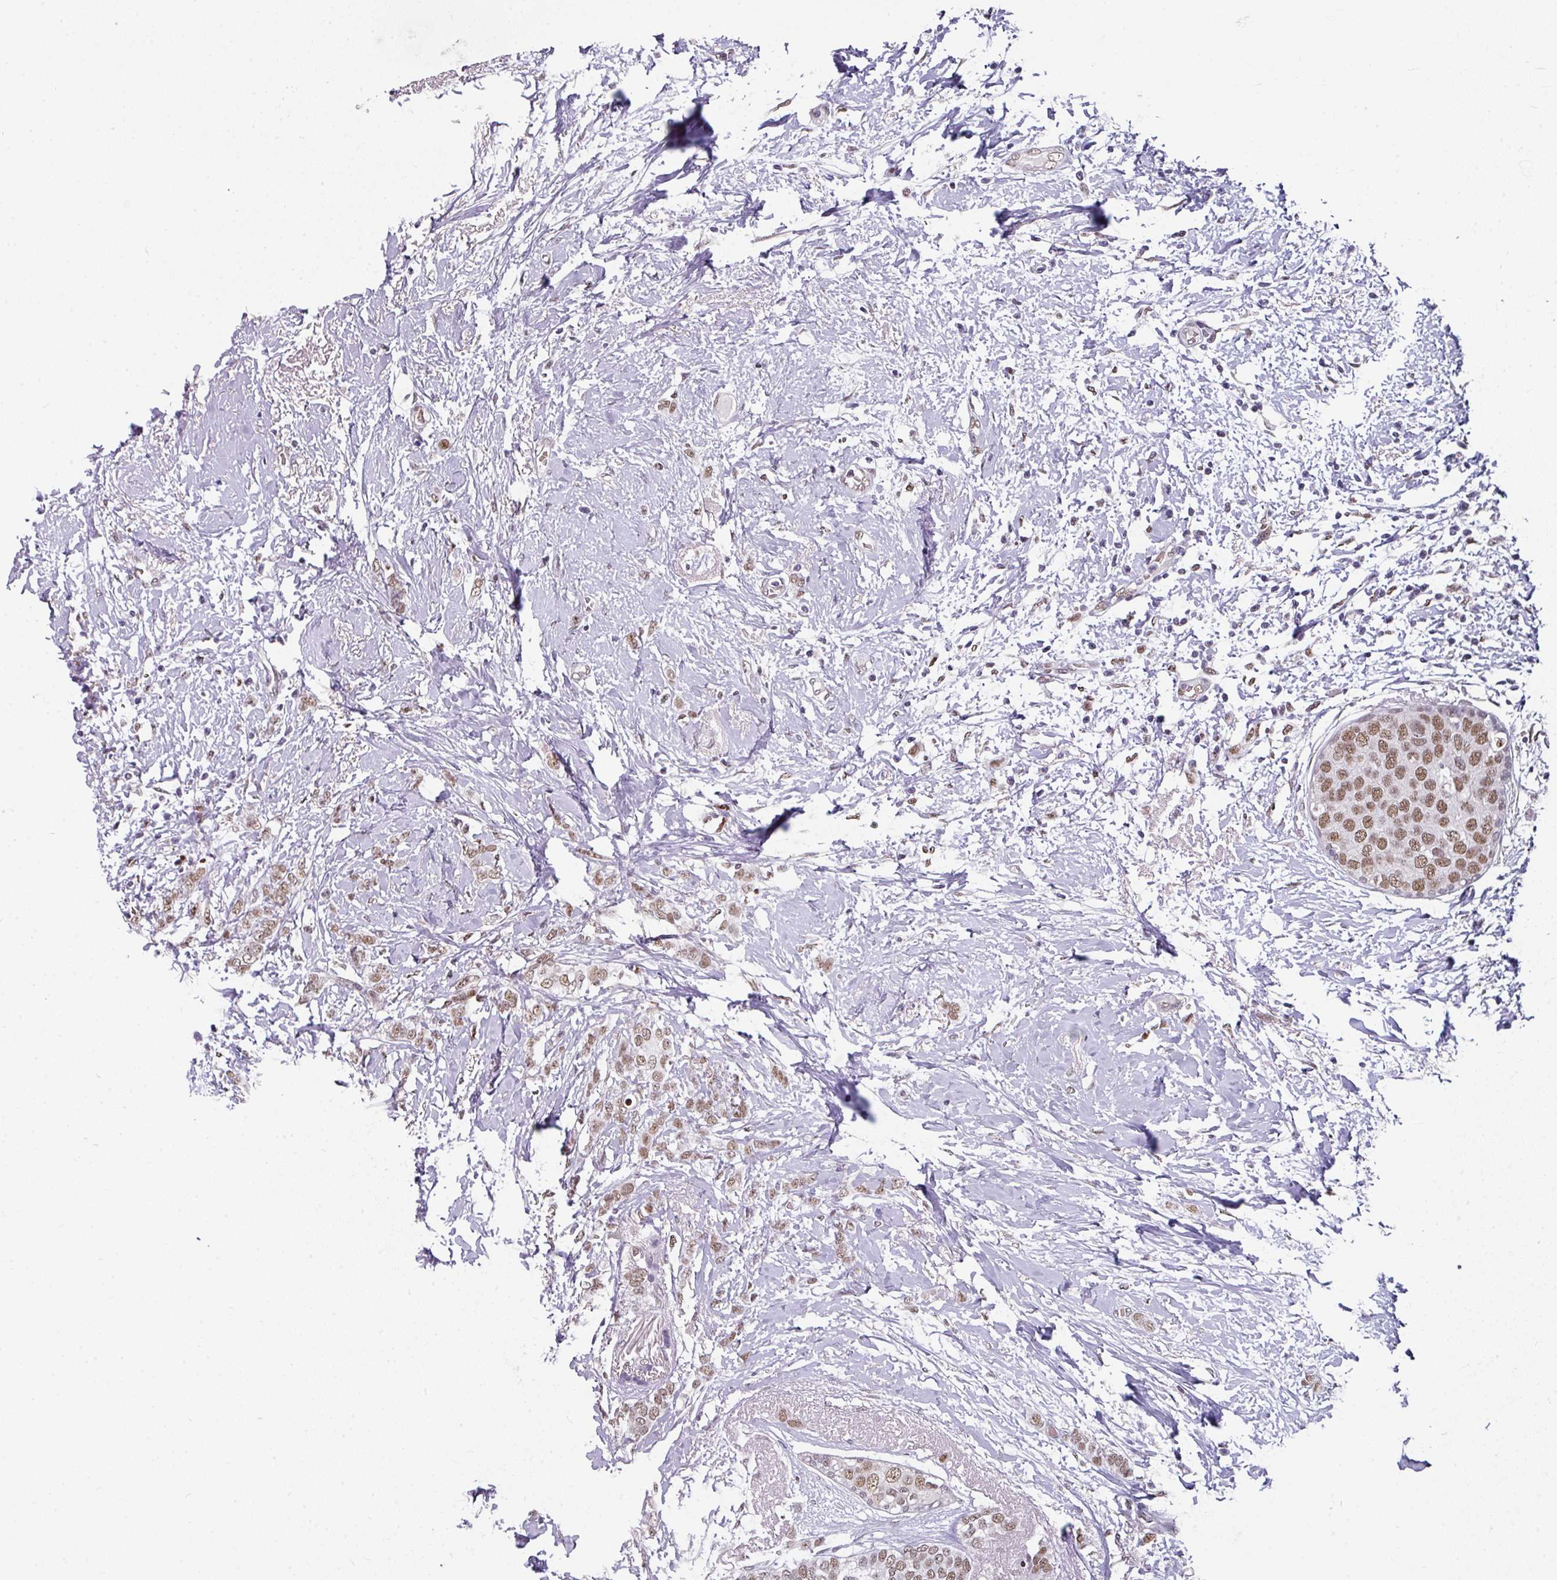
{"staining": {"intensity": "moderate", "quantity": ">75%", "location": "nuclear"}, "tissue": "breast cancer", "cell_type": "Tumor cells", "image_type": "cancer", "snomed": [{"axis": "morphology", "description": "Duct carcinoma"}, {"axis": "topography", "description": "Breast"}], "caption": "High-power microscopy captured an immunohistochemistry histopathology image of breast cancer (intraductal carcinoma), revealing moderate nuclear expression in approximately >75% of tumor cells. The staining was performed using DAB, with brown indicating positive protein expression. Nuclei are stained blue with hematoxylin.", "gene": "RAD50", "patient": {"sex": "female", "age": 72}}